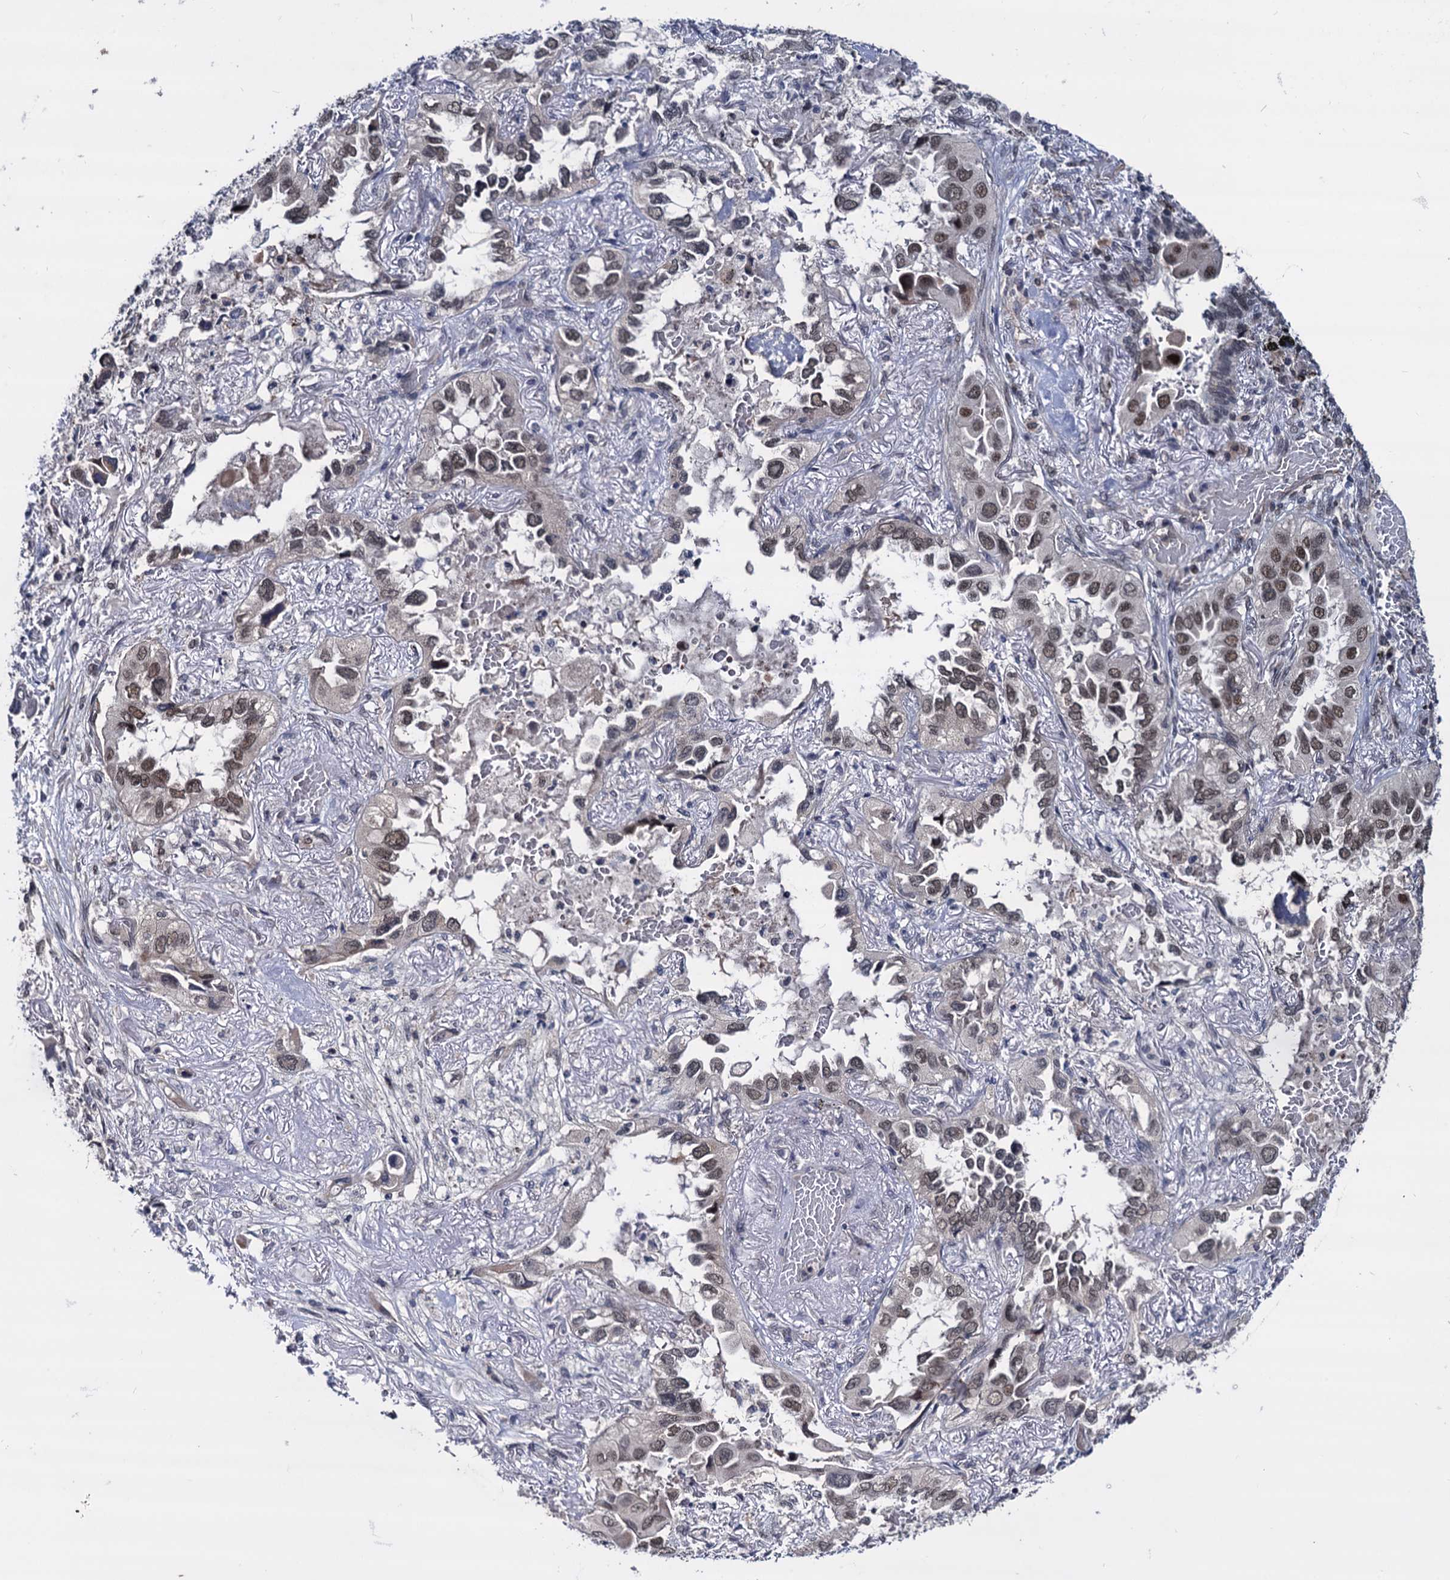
{"staining": {"intensity": "strong", "quantity": ">75%", "location": "nuclear"}, "tissue": "lung cancer", "cell_type": "Tumor cells", "image_type": "cancer", "snomed": [{"axis": "morphology", "description": "Adenocarcinoma, NOS"}, {"axis": "topography", "description": "Lung"}], "caption": "Human lung cancer stained with a brown dye demonstrates strong nuclear positive expression in about >75% of tumor cells.", "gene": "GALNT11", "patient": {"sex": "female", "age": 76}}